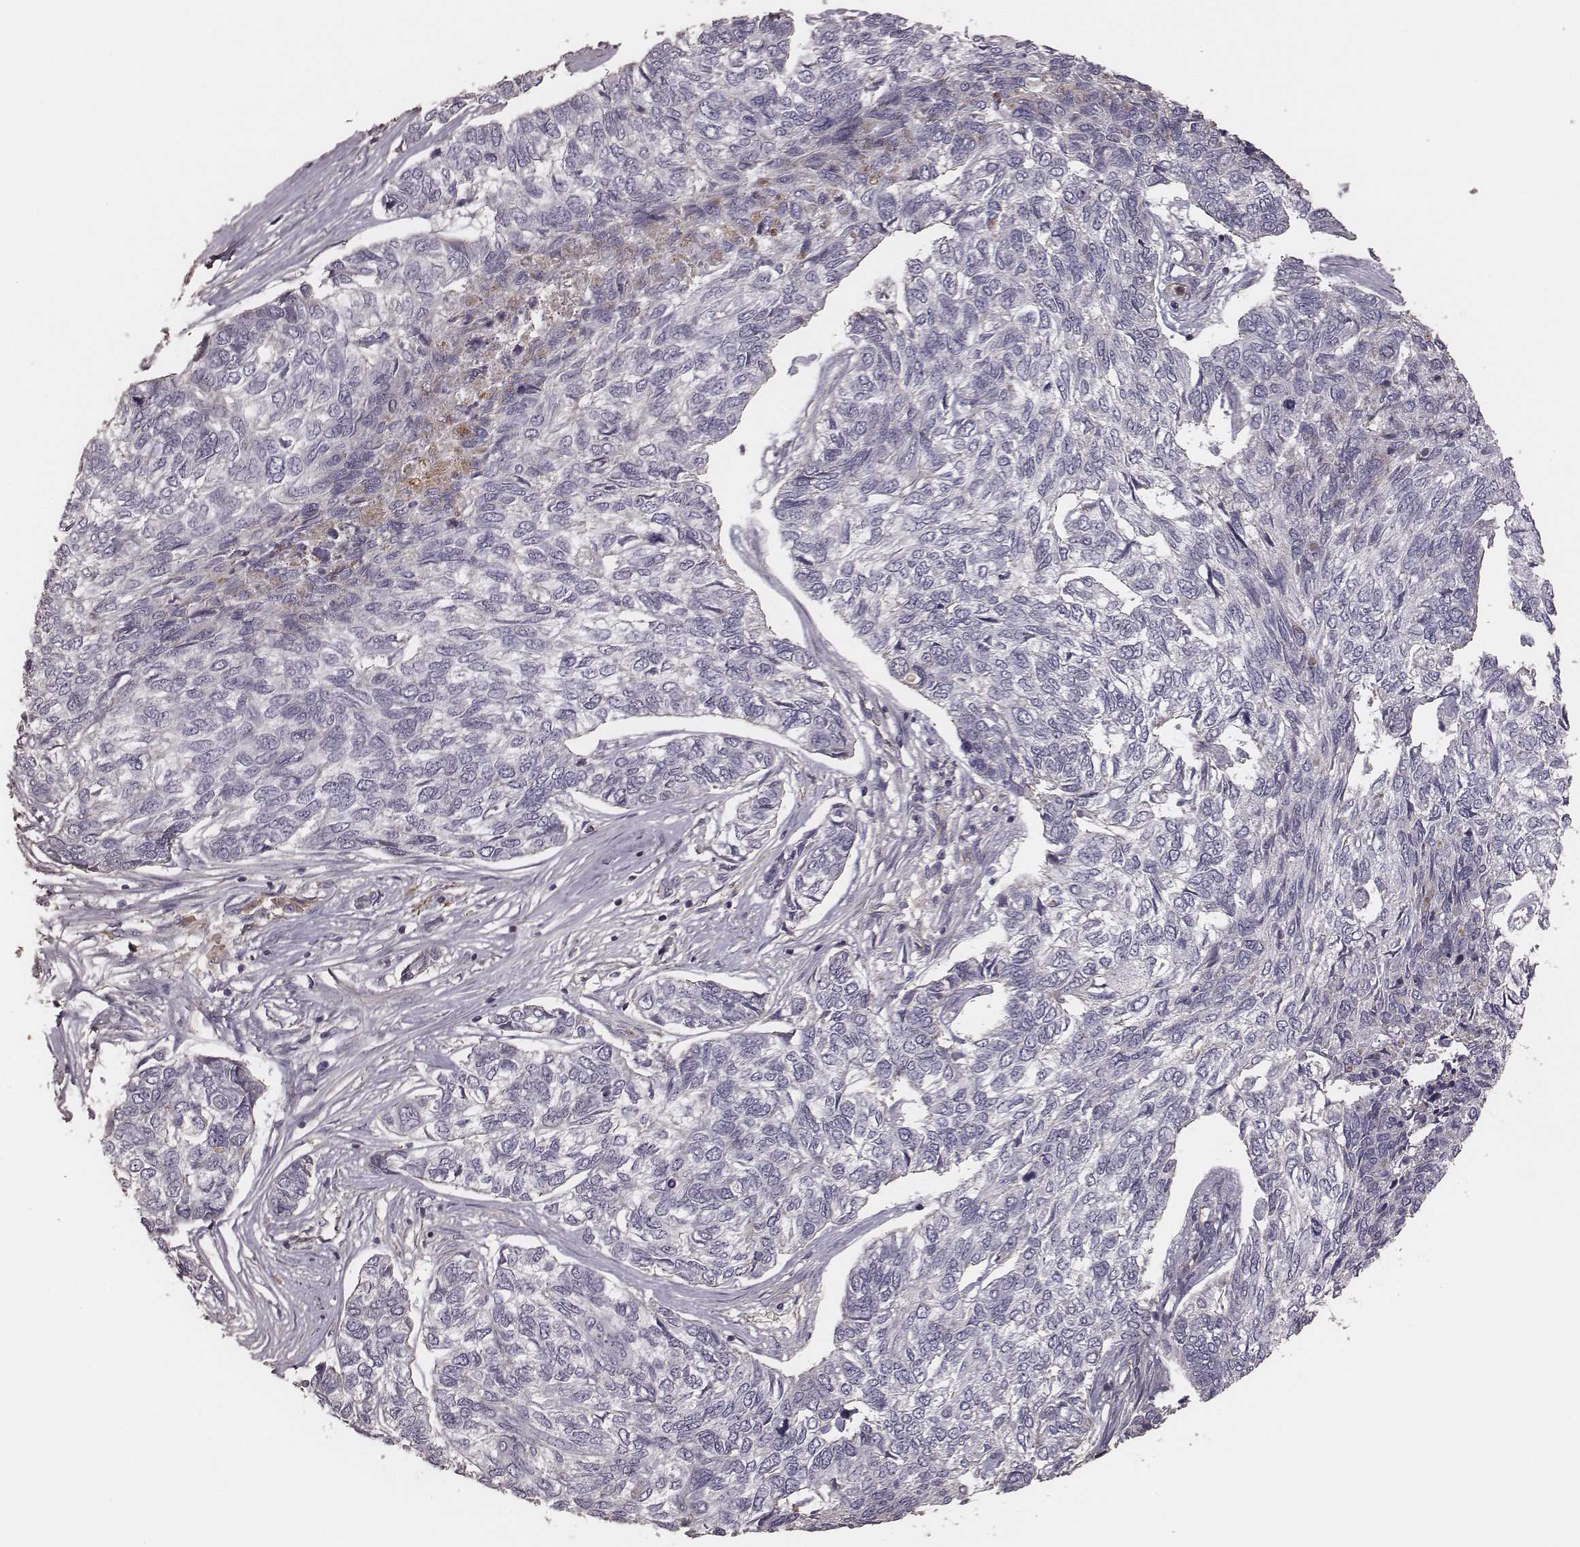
{"staining": {"intensity": "negative", "quantity": "none", "location": "none"}, "tissue": "skin cancer", "cell_type": "Tumor cells", "image_type": "cancer", "snomed": [{"axis": "morphology", "description": "Basal cell carcinoma"}, {"axis": "topography", "description": "Skin"}], "caption": "An IHC photomicrograph of skin basal cell carcinoma is shown. There is no staining in tumor cells of skin basal cell carcinoma. Brightfield microscopy of immunohistochemistry (IHC) stained with DAB (3,3'-diaminobenzidine) (brown) and hematoxylin (blue), captured at high magnification.", "gene": "OTOGL", "patient": {"sex": "female", "age": 65}}